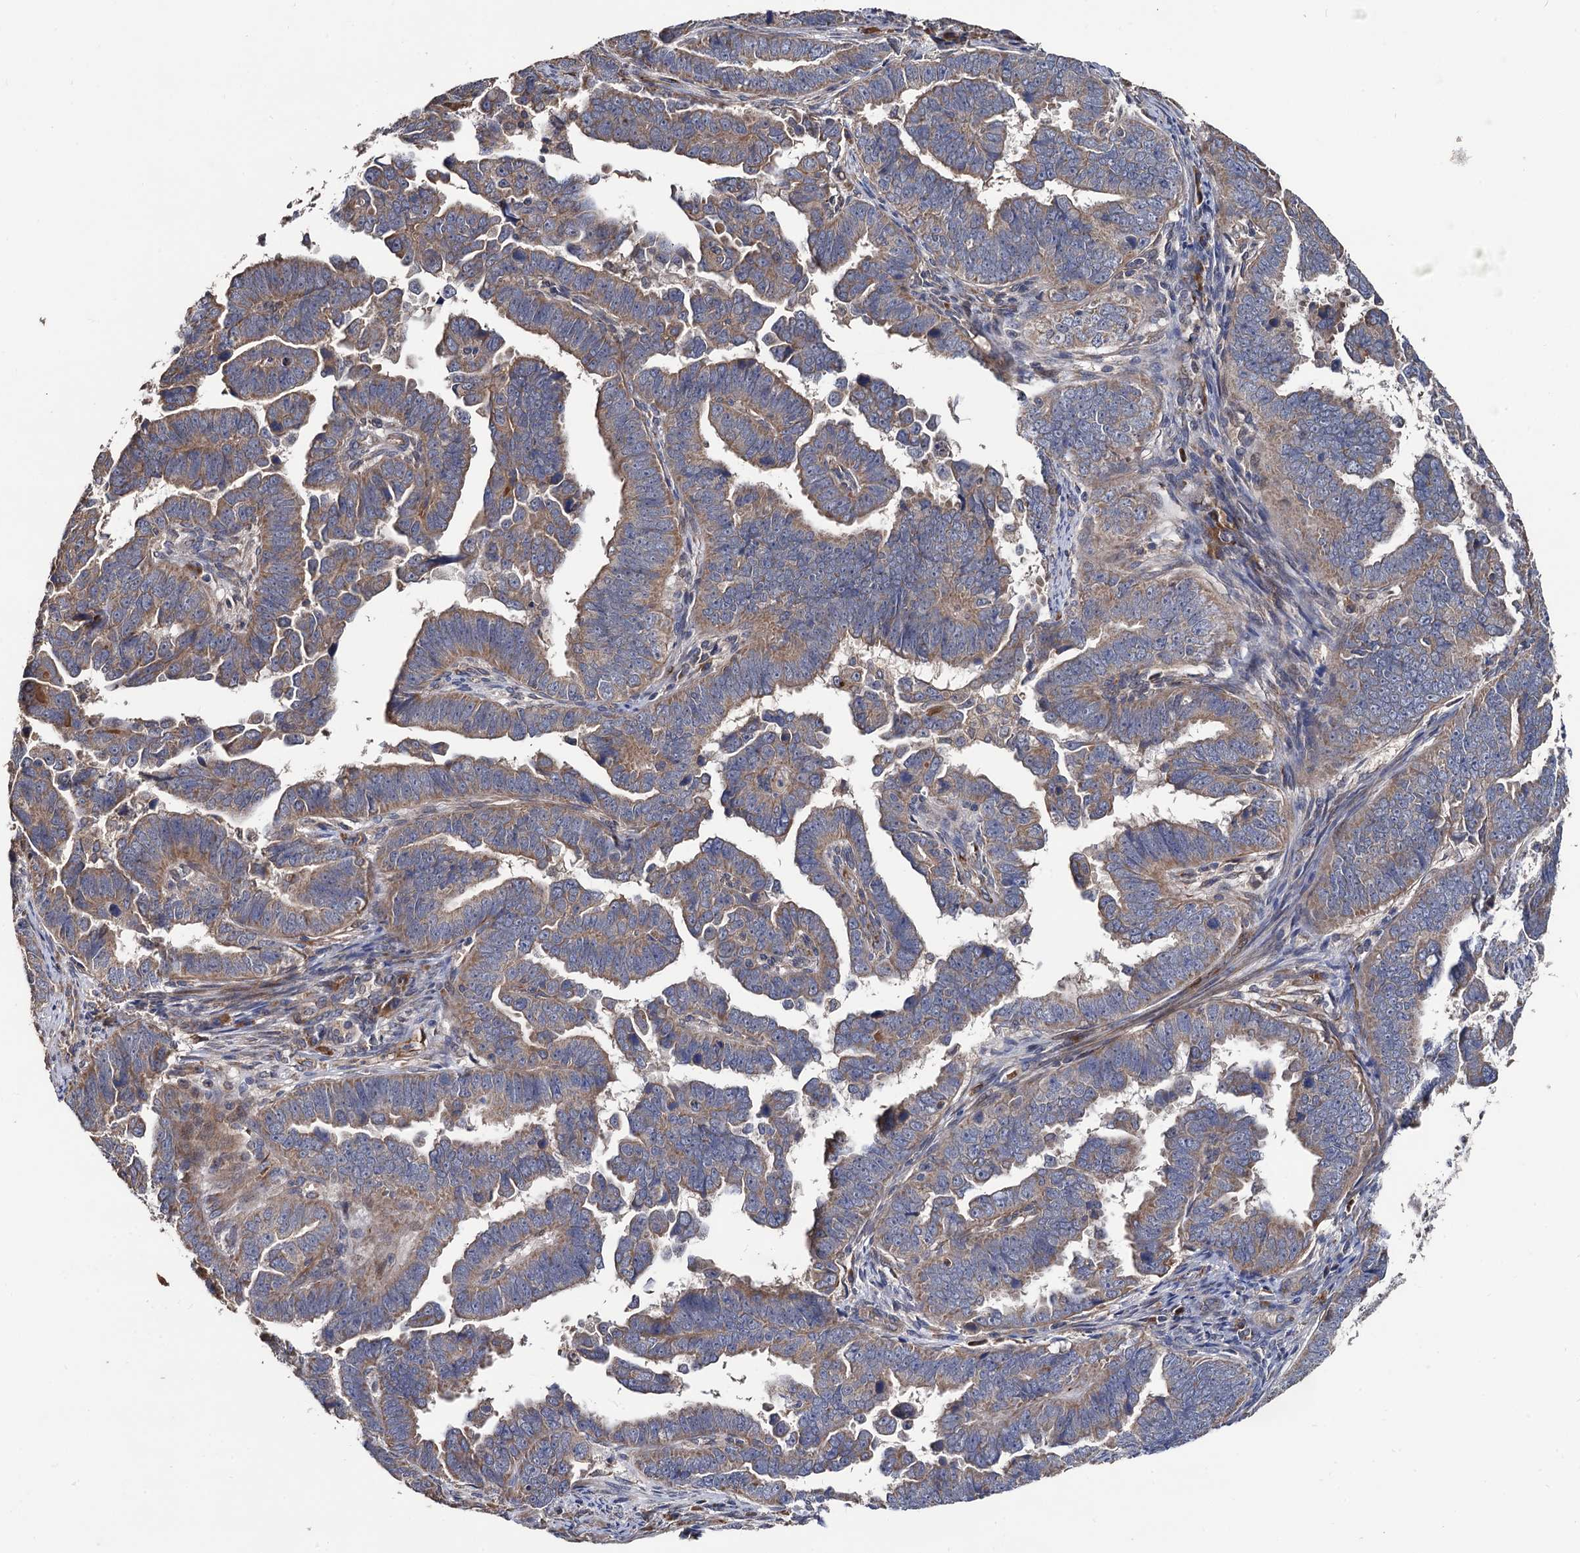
{"staining": {"intensity": "moderate", "quantity": ">75%", "location": "cytoplasmic/membranous"}, "tissue": "endometrial cancer", "cell_type": "Tumor cells", "image_type": "cancer", "snomed": [{"axis": "morphology", "description": "Adenocarcinoma, NOS"}, {"axis": "topography", "description": "Endometrium"}], "caption": "Endometrial cancer stained for a protein (brown) displays moderate cytoplasmic/membranous positive expression in approximately >75% of tumor cells.", "gene": "RASSF1", "patient": {"sex": "female", "age": 75}}